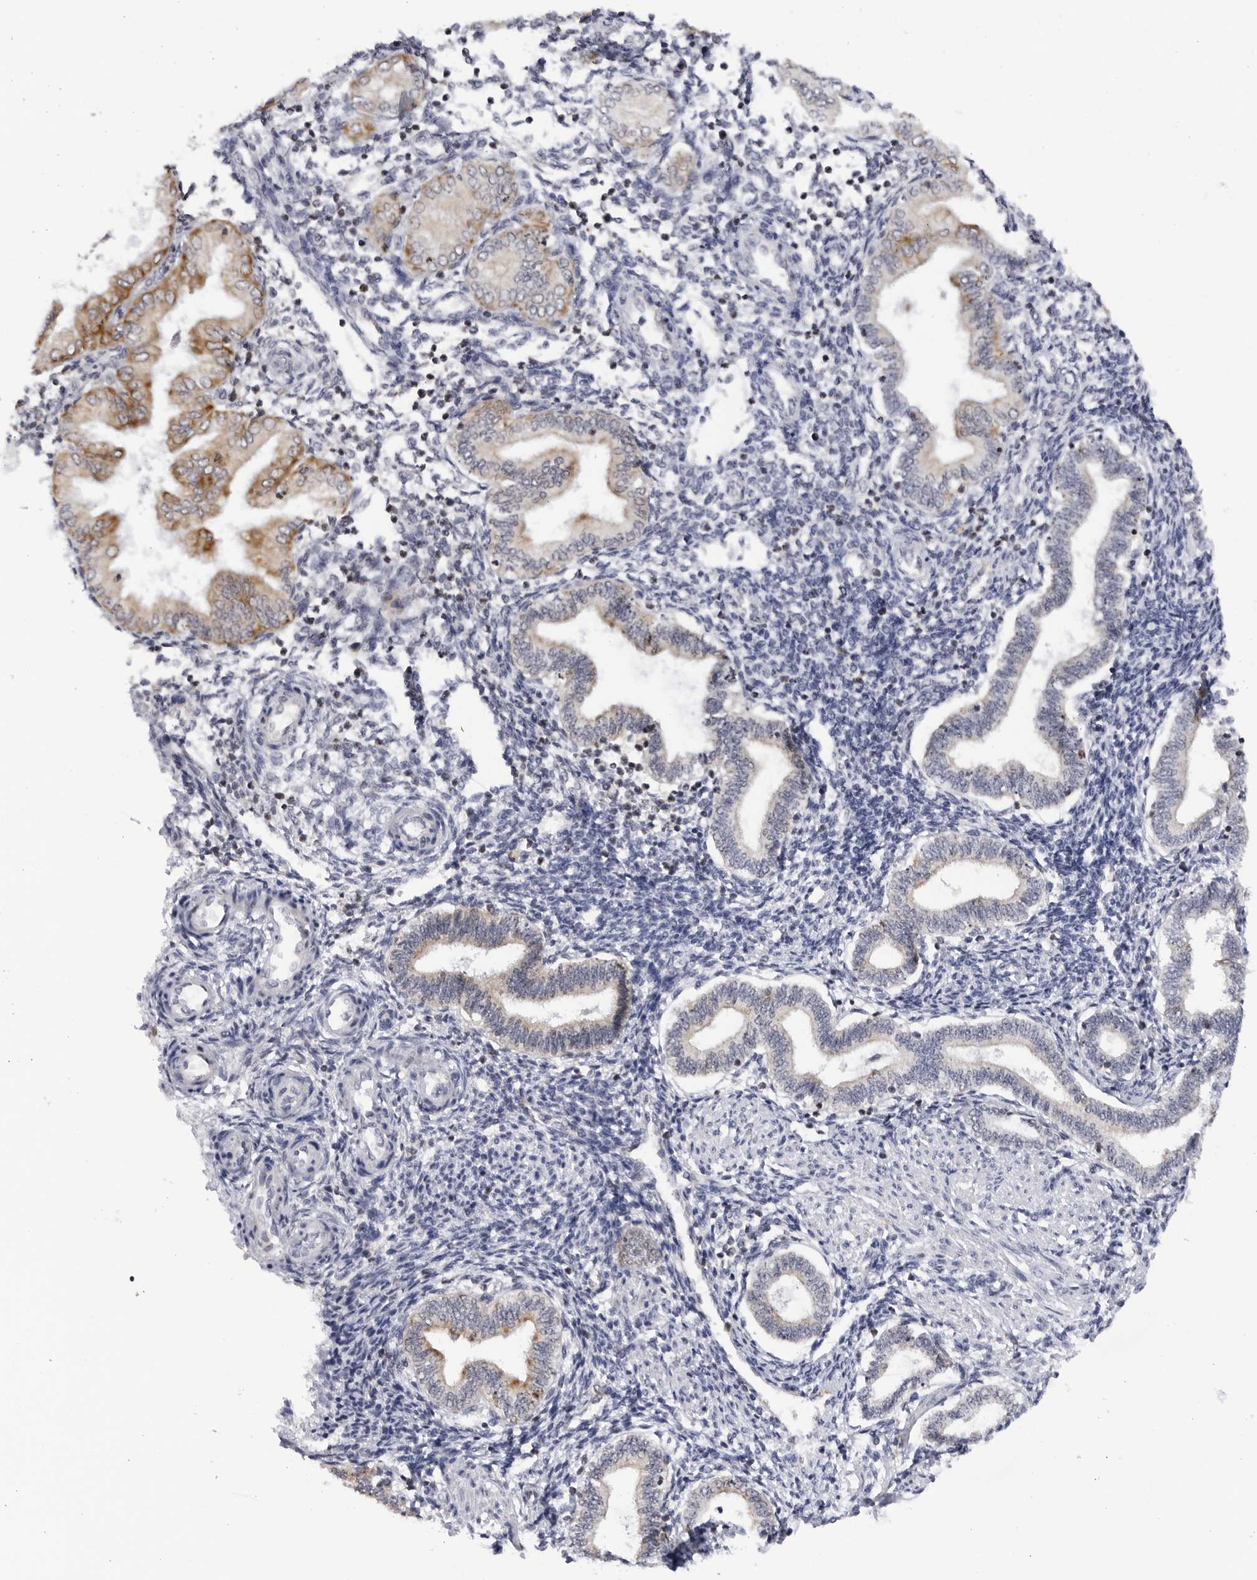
{"staining": {"intensity": "negative", "quantity": "none", "location": "none"}, "tissue": "endometrium", "cell_type": "Cells in endometrial stroma", "image_type": "normal", "snomed": [{"axis": "morphology", "description": "Normal tissue, NOS"}, {"axis": "topography", "description": "Endometrium"}], "caption": "The photomicrograph demonstrates no staining of cells in endometrial stroma in benign endometrium.", "gene": "SLC25A22", "patient": {"sex": "female", "age": 53}}